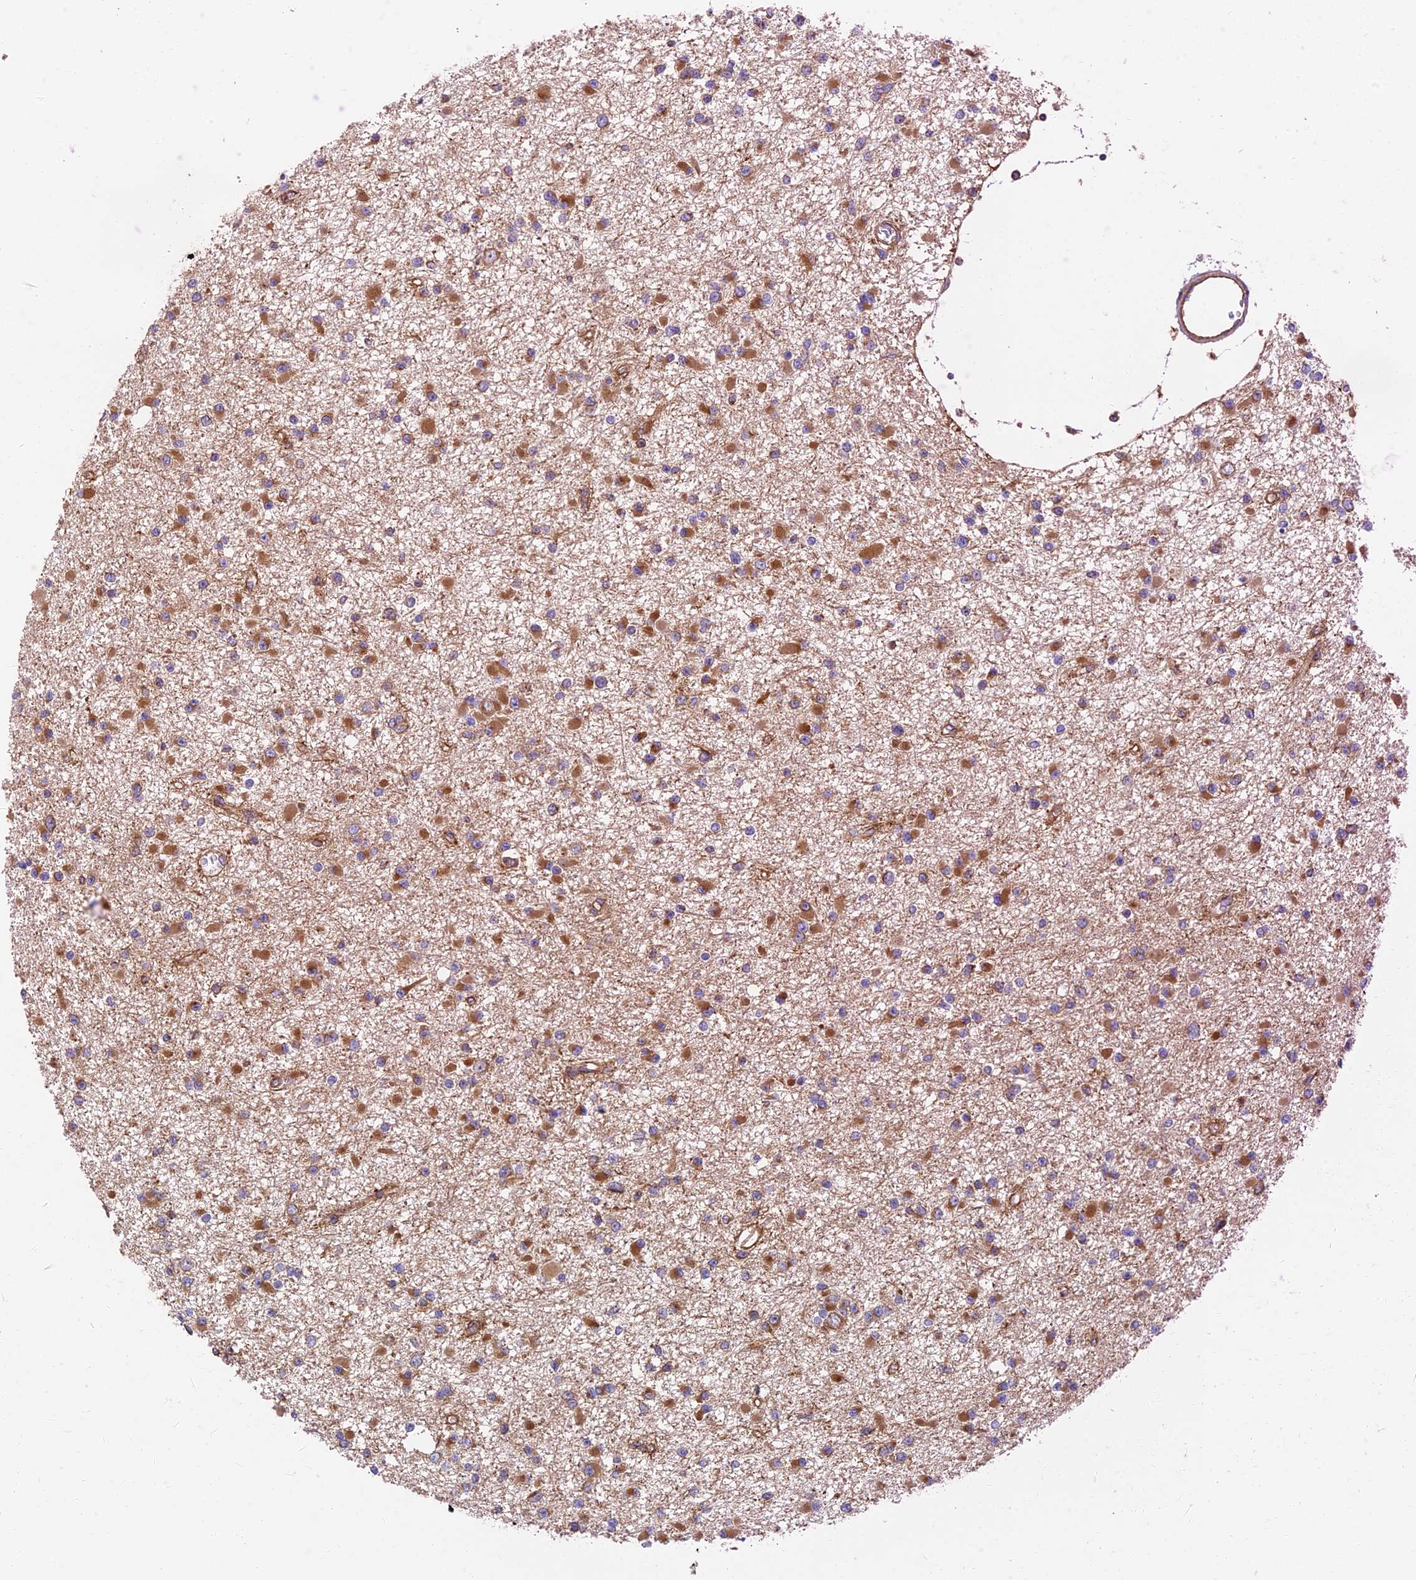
{"staining": {"intensity": "moderate", "quantity": "25%-75%", "location": "cytoplasmic/membranous"}, "tissue": "glioma", "cell_type": "Tumor cells", "image_type": "cancer", "snomed": [{"axis": "morphology", "description": "Glioma, malignant, Low grade"}, {"axis": "topography", "description": "Brain"}], "caption": "Malignant glioma (low-grade) stained for a protein displays moderate cytoplasmic/membranous positivity in tumor cells.", "gene": "DCTN2", "patient": {"sex": "female", "age": 22}}